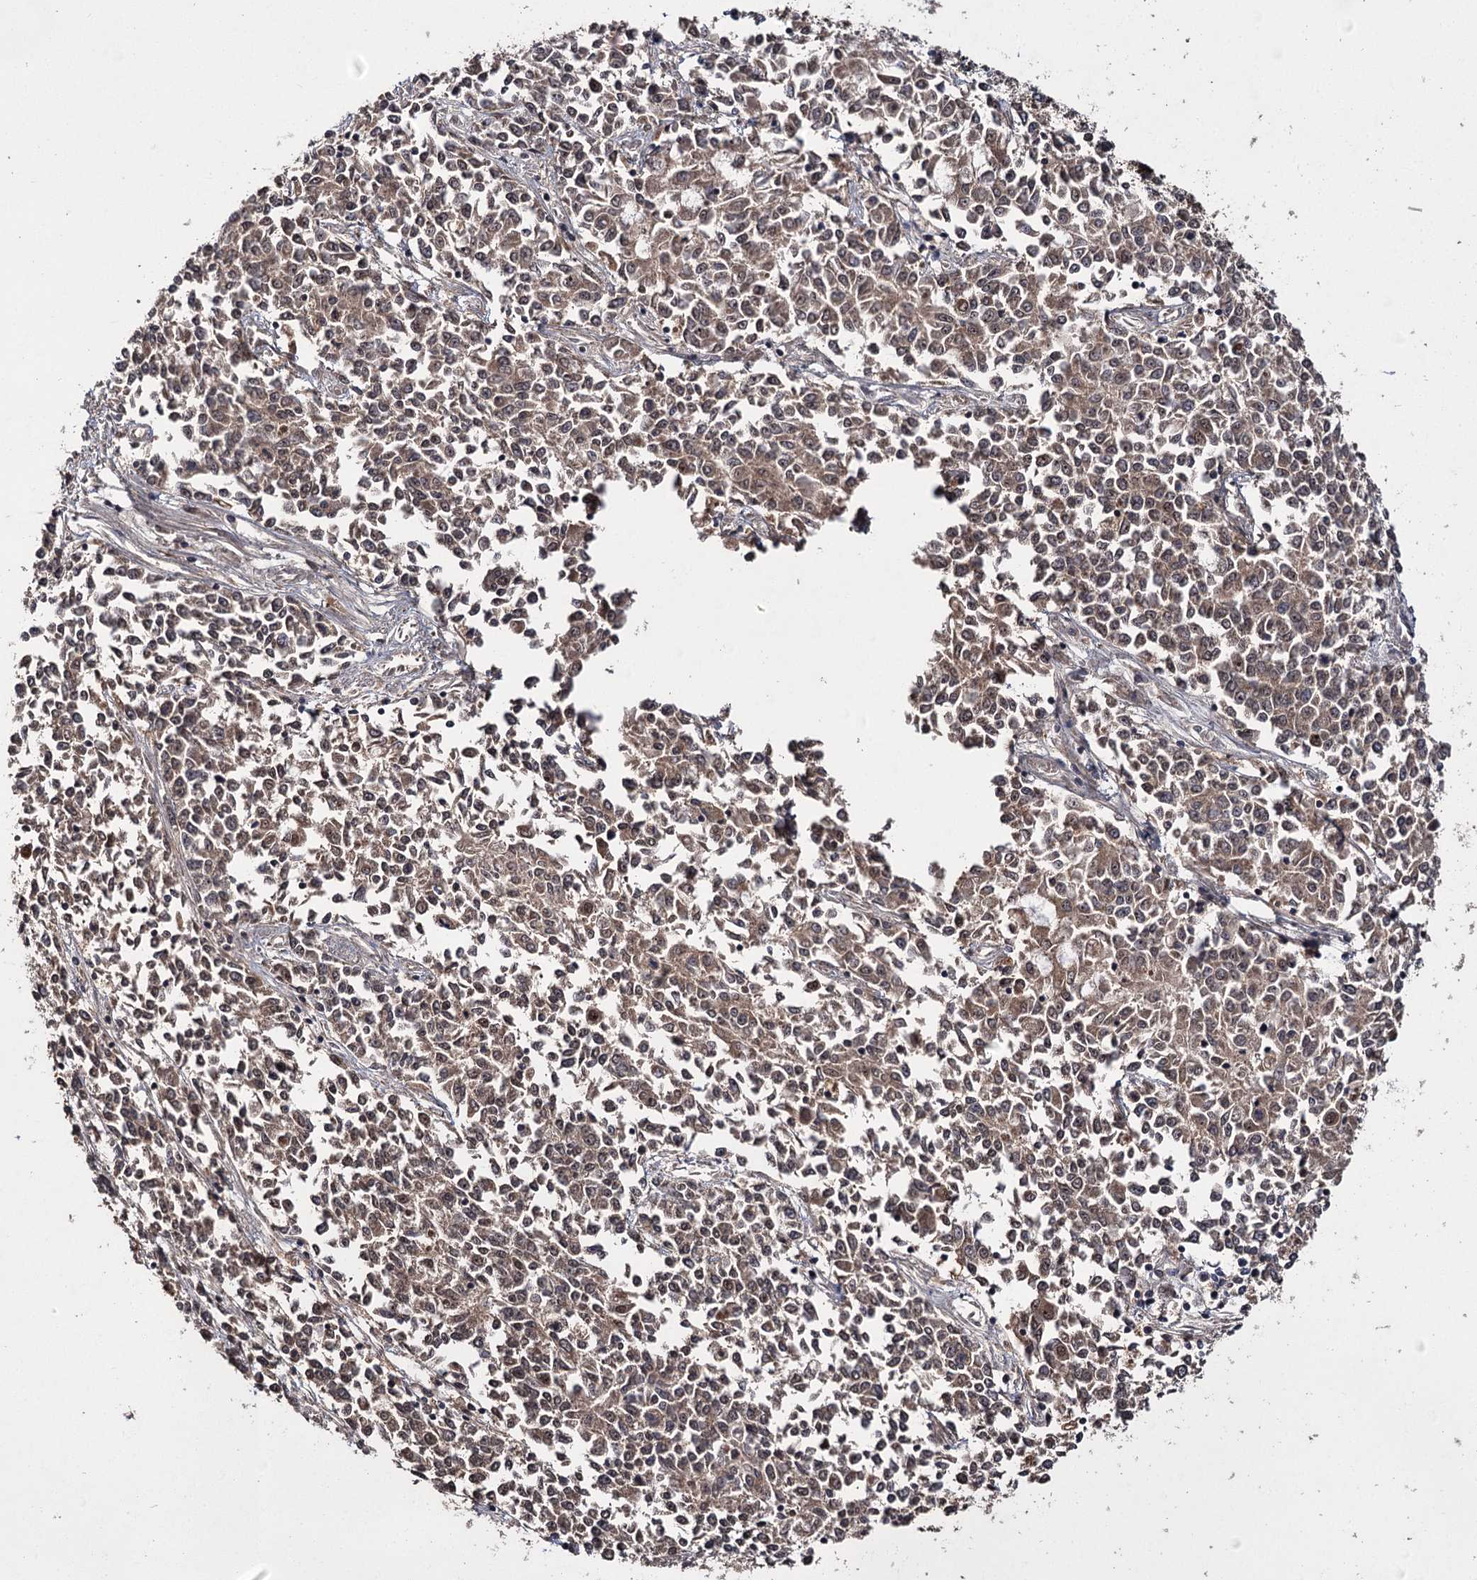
{"staining": {"intensity": "moderate", "quantity": ">75%", "location": "cytoplasmic/membranous,nuclear"}, "tissue": "endometrial cancer", "cell_type": "Tumor cells", "image_type": "cancer", "snomed": [{"axis": "morphology", "description": "Adenocarcinoma, NOS"}, {"axis": "topography", "description": "Endometrium"}], "caption": "A histopathology image of endometrial adenocarcinoma stained for a protein demonstrates moderate cytoplasmic/membranous and nuclear brown staining in tumor cells. (DAB IHC with brightfield microscopy, high magnification).", "gene": "MKNK2", "patient": {"sex": "female", "age": 50}}